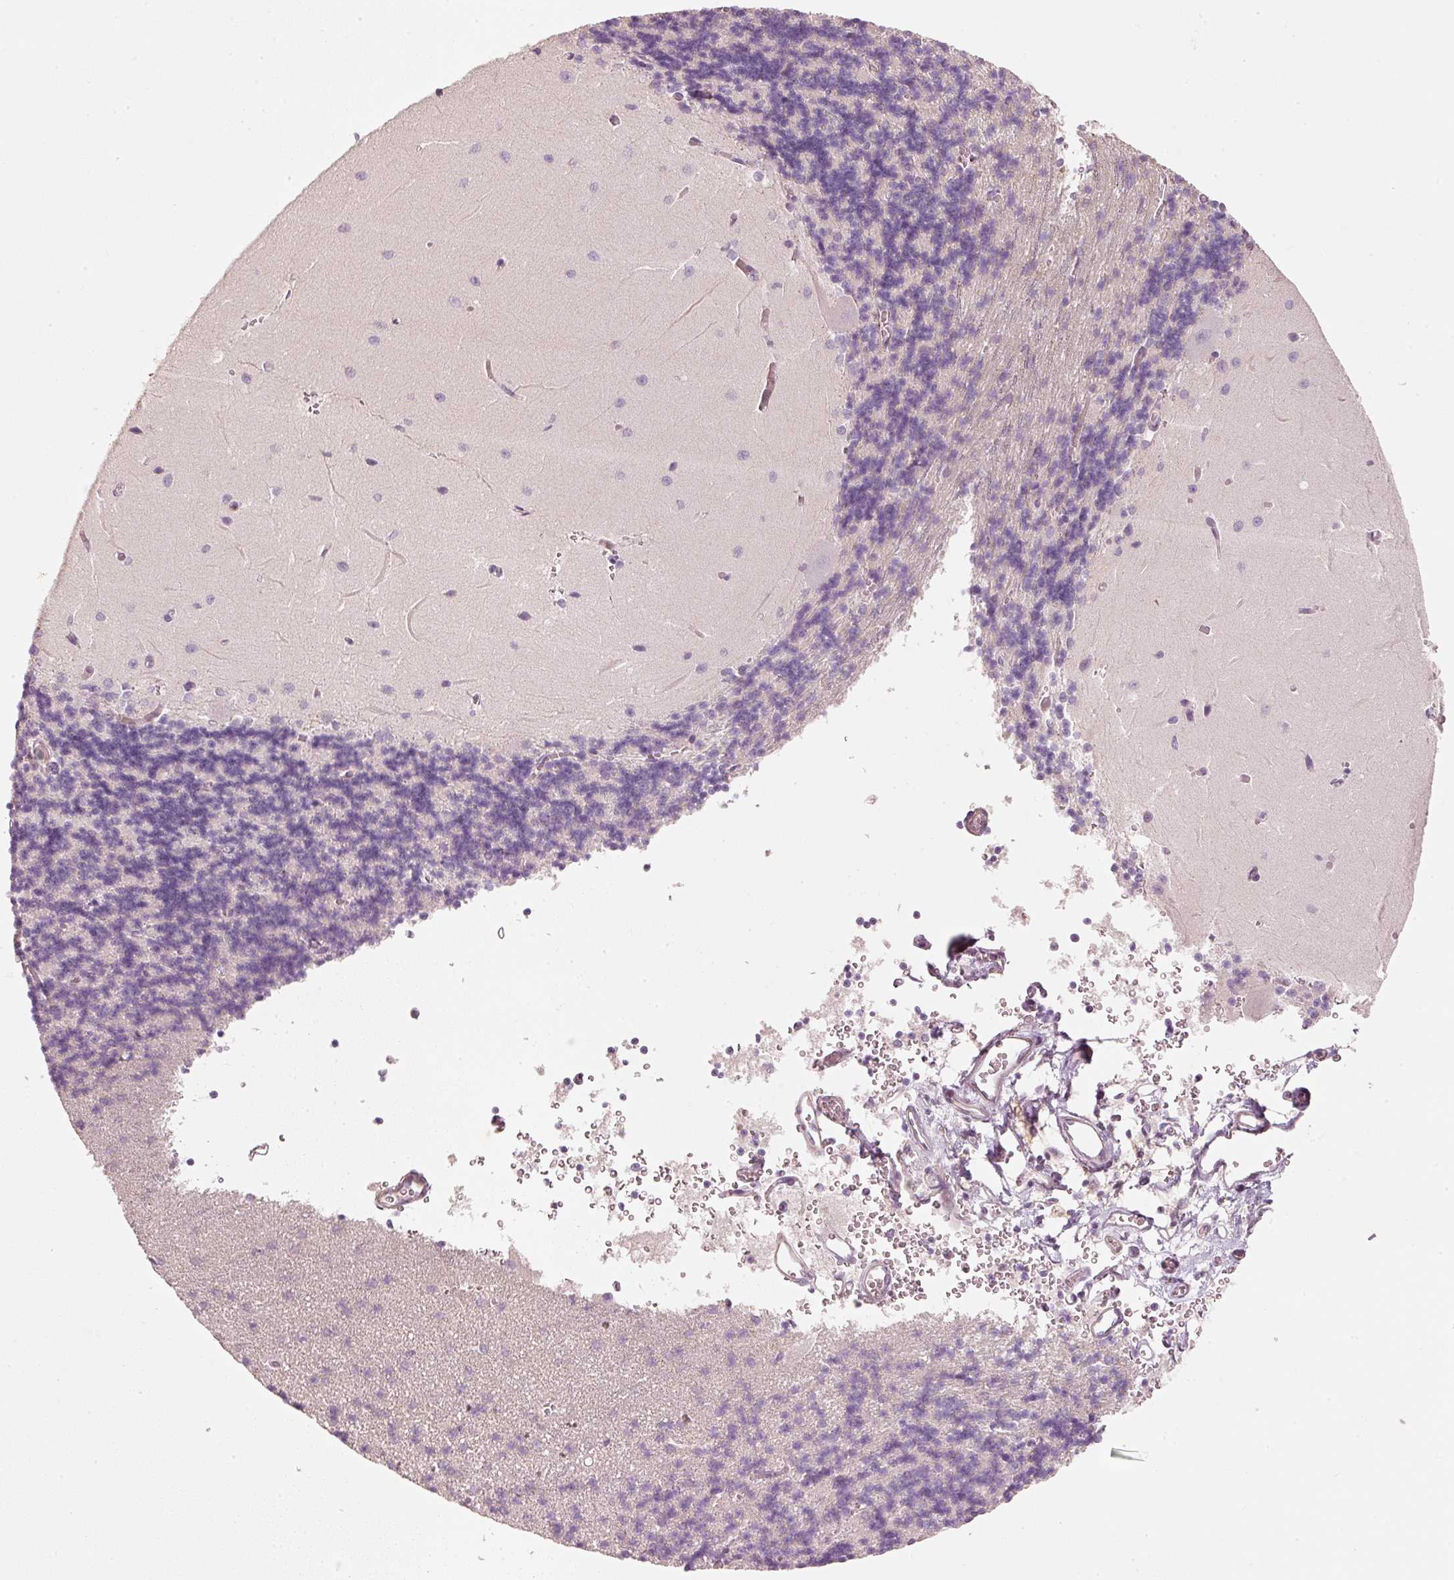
{"staining": {"intensity": "negative", "quantity": "none", "location": "none"}, "tissue": "cerebellum", "cell_type": "Cells in granular layer", "image_type": "normal", "snomed": [{"axis": "morphology", "description": "Normal tissue, NOS"}, {"axis": "topography", "description": "Cerebellum"}], "caption": "The photomicrograph demonstrates no staining of cells in granular layer in benign cerebellum. (DAB (3,3'-diaminobenzidine) immunohistochemistry (IHC) with hematoxylin counter stain).", "gene": "TREX2", "patient": {"sex": "male", "age": 37}}